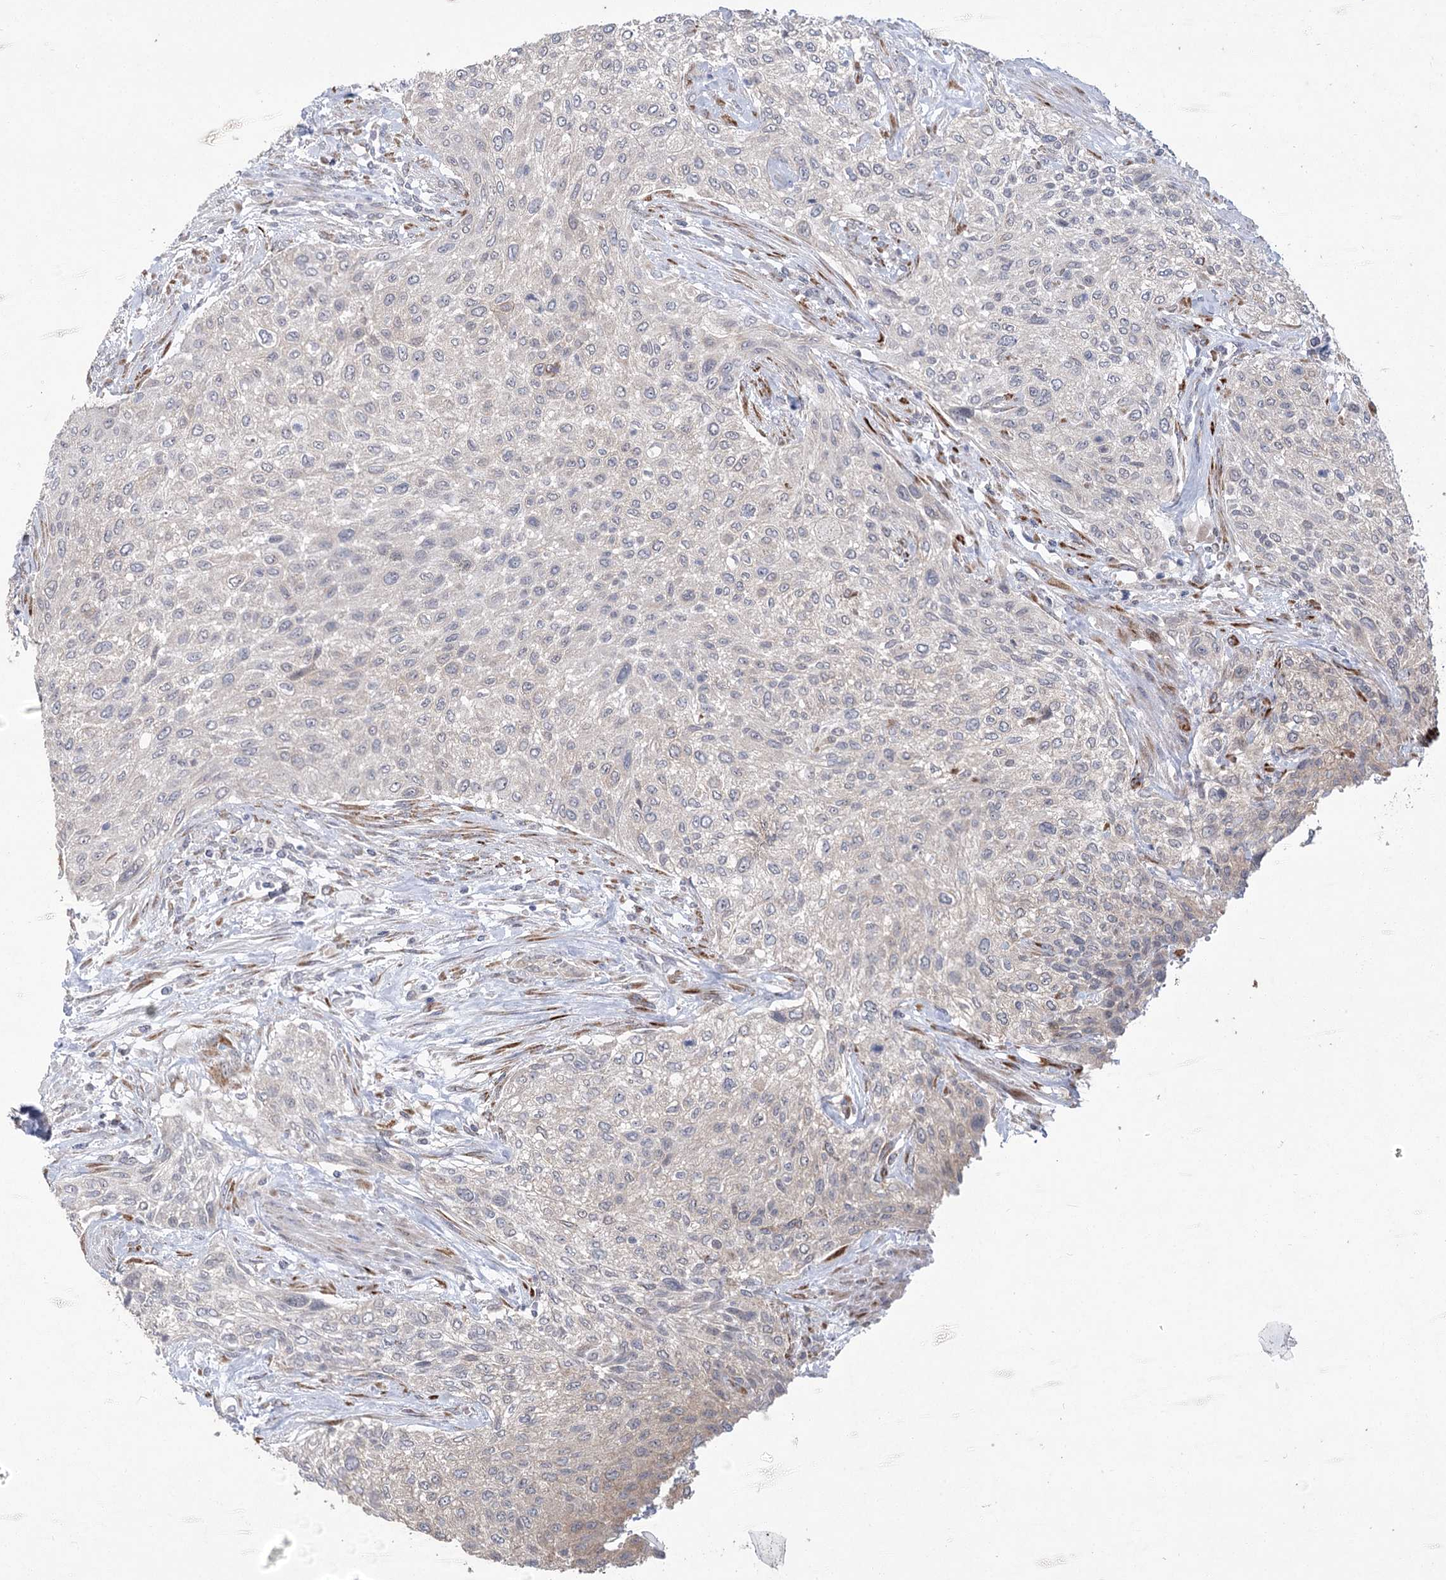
{"staining": {"intensity": "negative", "quantity": "none", "location": "none"}, "tissue": "urothelial cancer", "cell_type": "Tumor cells", "image_type": "cancer", "snomed": [{"axis": "morphology", "description": "Normal tissue, NOS"}, {"axis": "morphology", "description": "Urothelial carcinoma, NOS"}, {"axis": "topography", "description": "Urinary bladder"}, {"axis": "topography", "description": "Peripheral nerve tissue"}], "caption": "Protein analysis of urothelial cancer exhibits no significant positivity in tumor cells.", "gene": "GCNT4", "patient": {"sex": "male", "age": 35}}